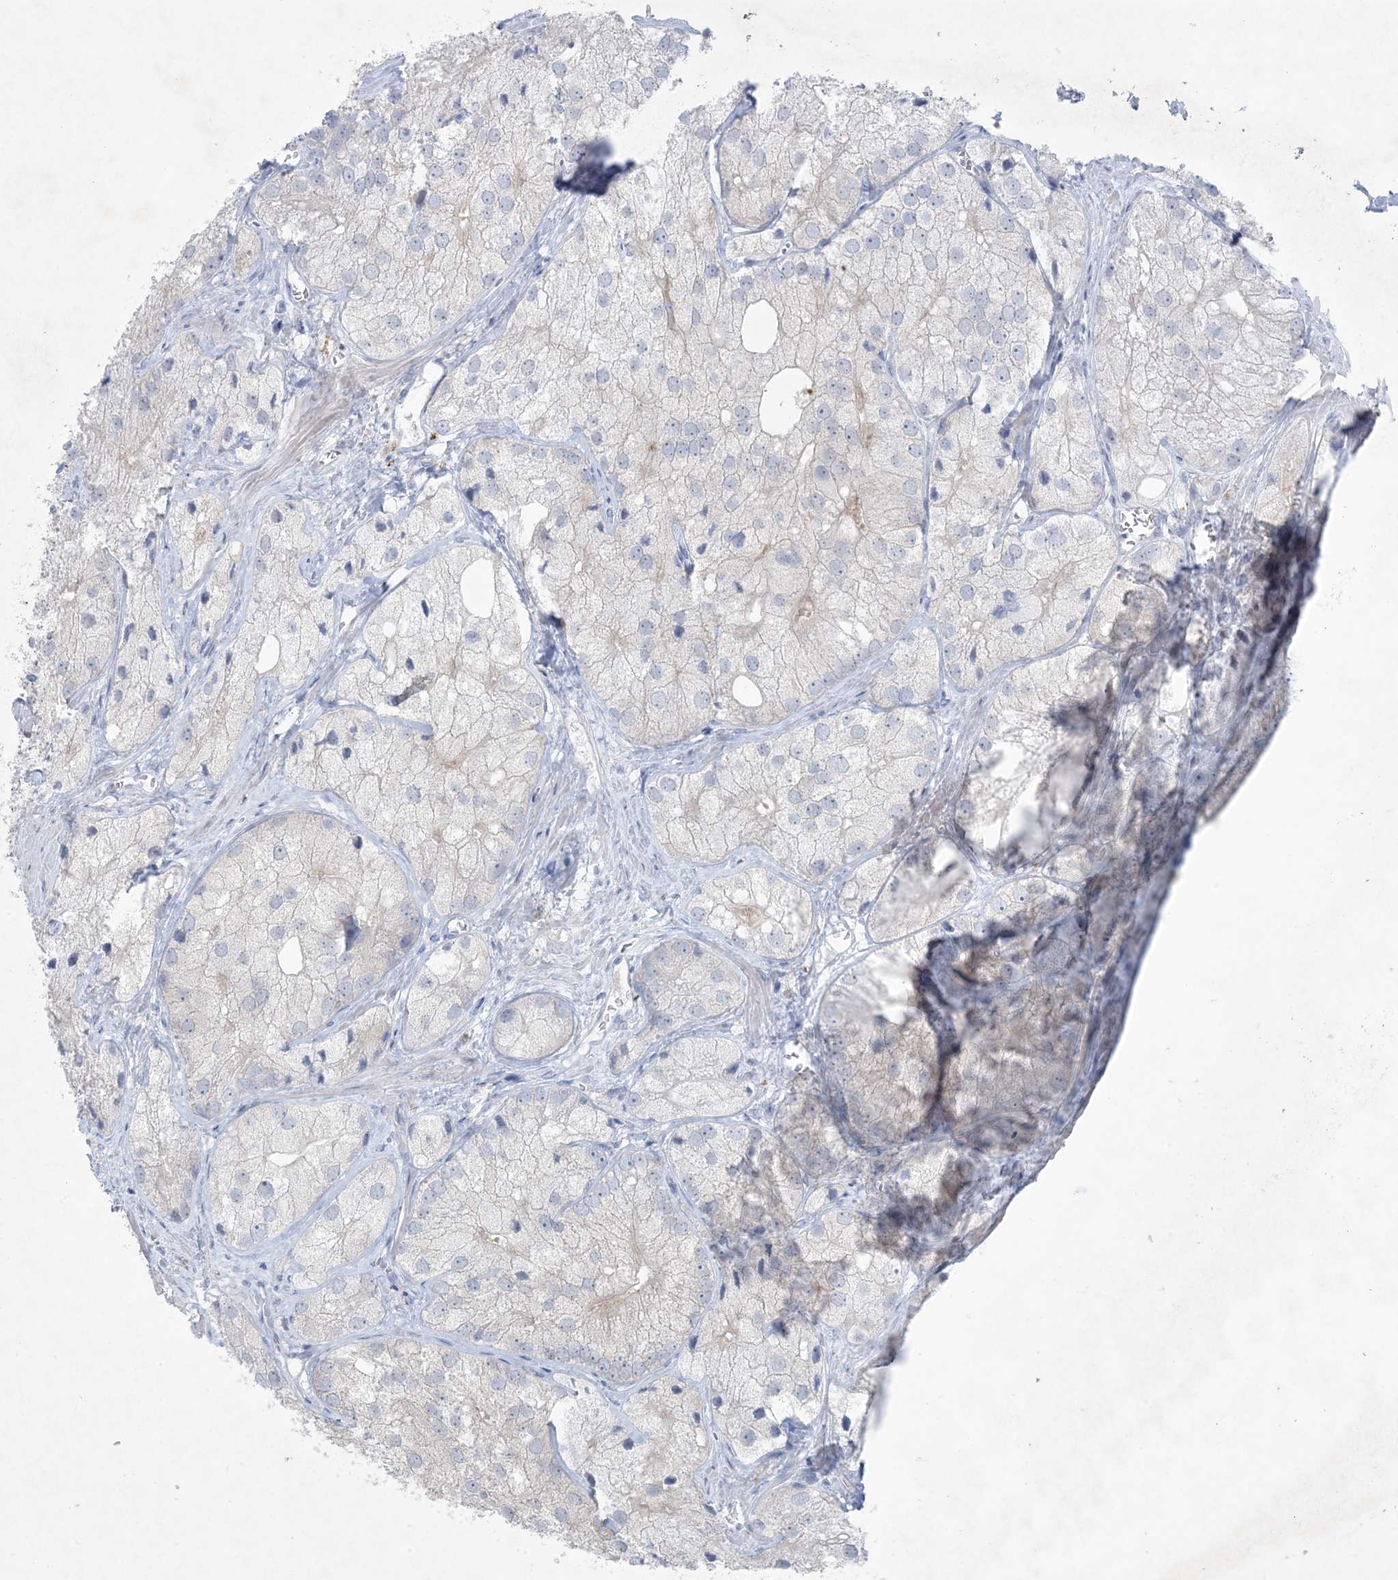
{"staining": {"intensity": "negative", "quantity": "none", "location": "none"}, "tissue": "prostate cancer", "cell_type": "Tumor cells", "image_type": "cancer", "snomed": [{"axis": "morphology", "description": "Adenocarcinoma, Low grade"}, {"axis": "topography", "description": "Prostate"}], "caption": "This is an IHC micrograph of low-grade adenocarcinoma (prostate). There is no staining in tumor cells.", "gene": "GABRG1", "patient": {"sex": "male", "age": 69}}